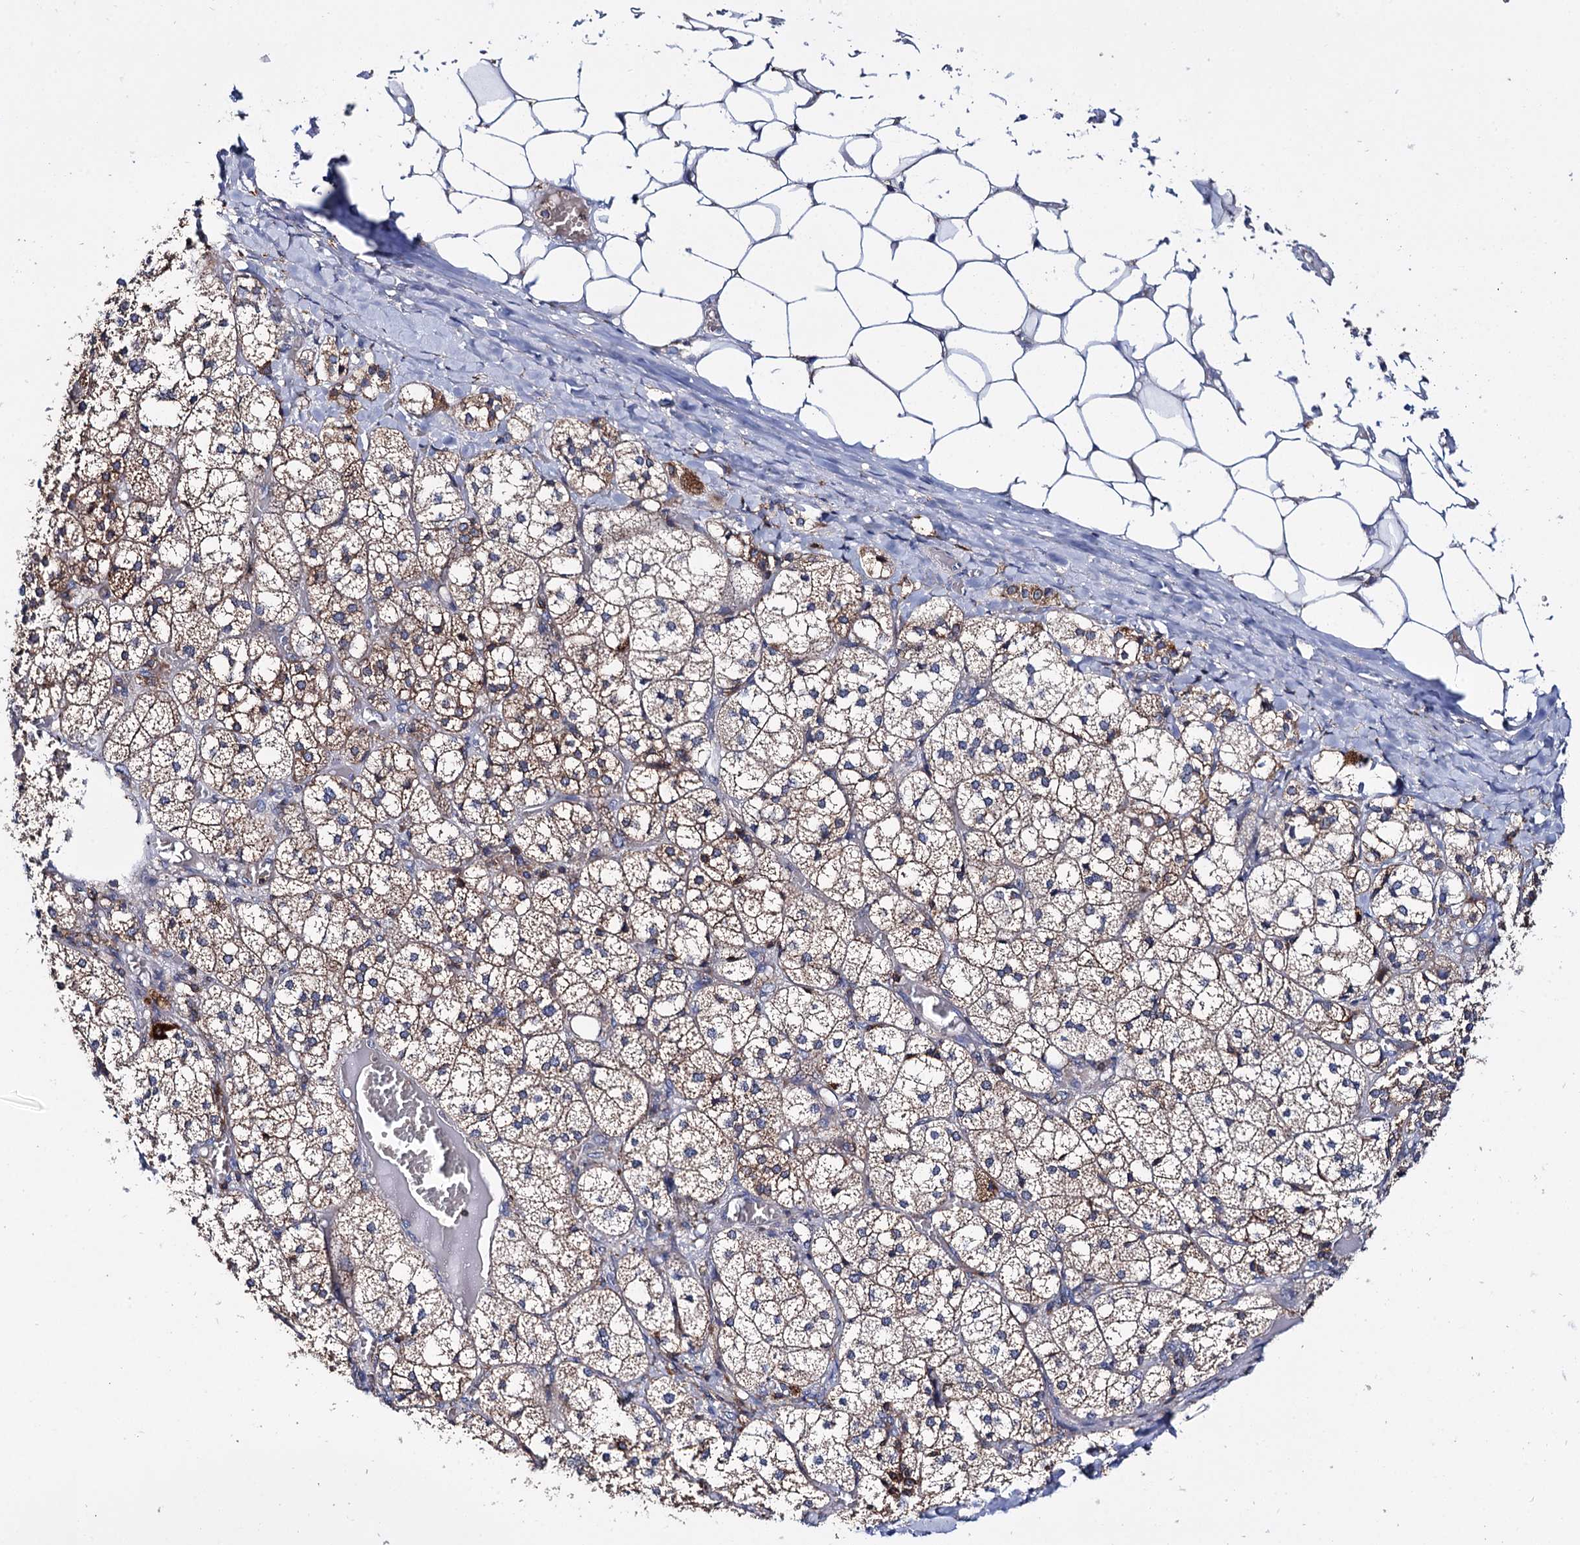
{"staining": {"intensity": "strong", "quantity": "25%-75%", "location": "cytoplasmic/membranous"}, "tissue": "adrenal gland", "cell_type": "Glandular cells", "image_type": "normal", "snomed": [{"axis": "morphology", "description": "Normal tissue, NOS"}, {"axis": "topography", "description": "Adrenal gland"}], "caption": "Brown immunohistochemical staining in benign human adrenal gland demonstrates strong cytoplasmic/membranous expression in approximately 25%-75% of glandular cells. Ihc stains the protein of interest in brown and the nuclei are stained blue.", "gene": "UBASH3B", "patient": {"sex": "female", "age": 61}}